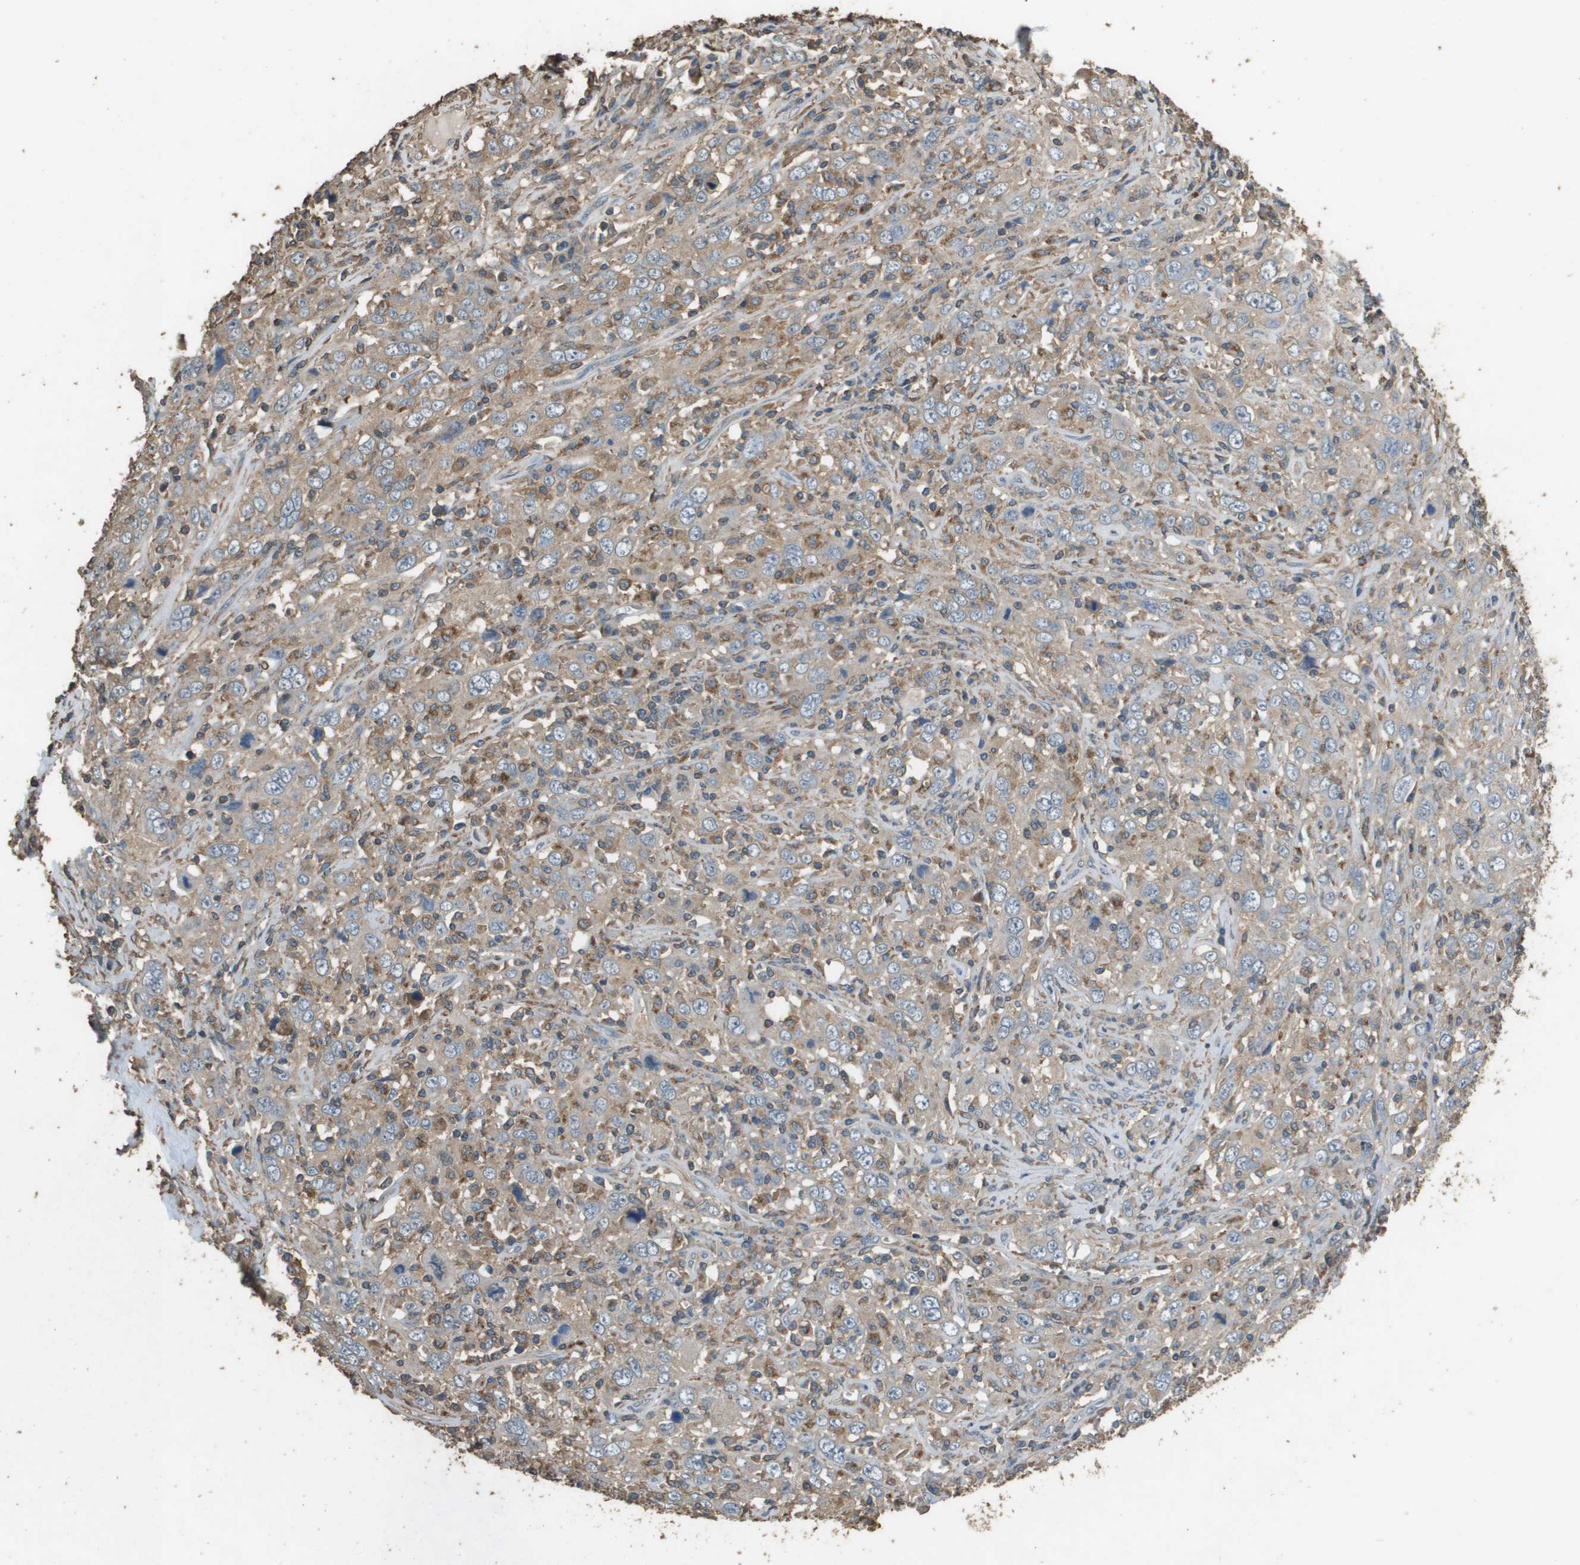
{"staining": {"intensity": "weak", "quantity": "25%-75%", "location": "cytoplasmic/membranous"}, "tissue": "cervical cancer", "cell_type": "Tumor cells", "image_type": "cancer", "snomed": [{"axis": "morphology", "description": "Squamous cell carcinoma, NOS"}, {"axis": "topography", "description": "Cervix"}], "caption": "Protein expression analysis of cervical cancer exhibits weak cytoplasmic/membranous staining in approximately 25%-75% of tumor cells. (Brightfield microscopy of DAB IHC at high magnification).", "gene": "MS4A7", "patient": {"sex": "female", "age": 46}}